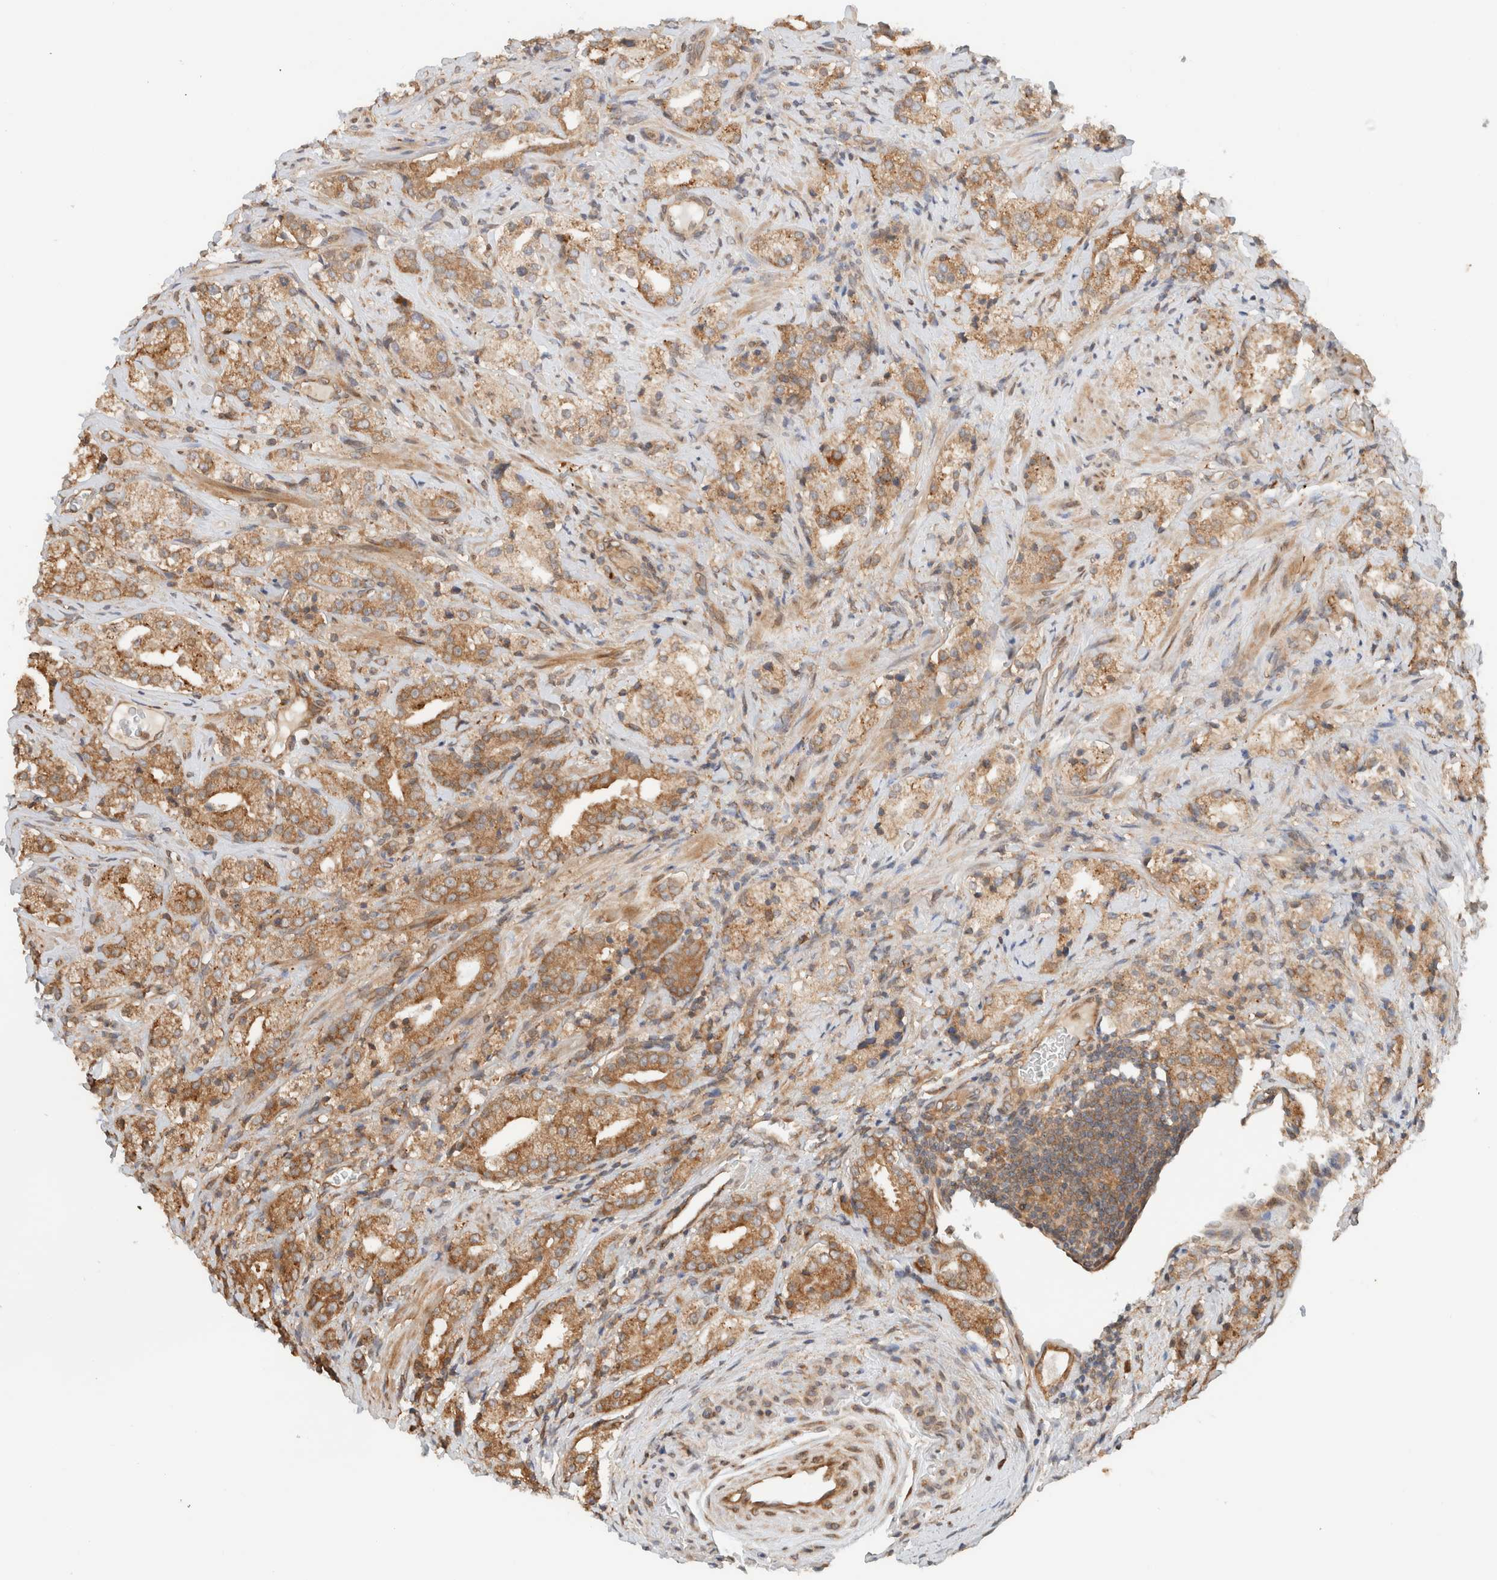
{"staining": {"intensity": "moderate", "quantity": ">75%", "location": "cytoplasmic/membranous"}, "tissue": "prostate cancer", "cell_type": "Tumor cells", "image_type": "cancer", "snomed": [{"axis": "morphology", "description": "Adenocarcinoma, High grade"}, {"axis": "topography", "description": "Prostate"}], "caption": "A photomicrograph showing moderate cytoplasmic/membranous expression in about >75% of tumor cells in prostate high-grade adenocarcinoma, as visualized by brown immunohistochemical staining.", "gene": "ARFGEF2", "patient": {"sex": "male", "age": 63}}